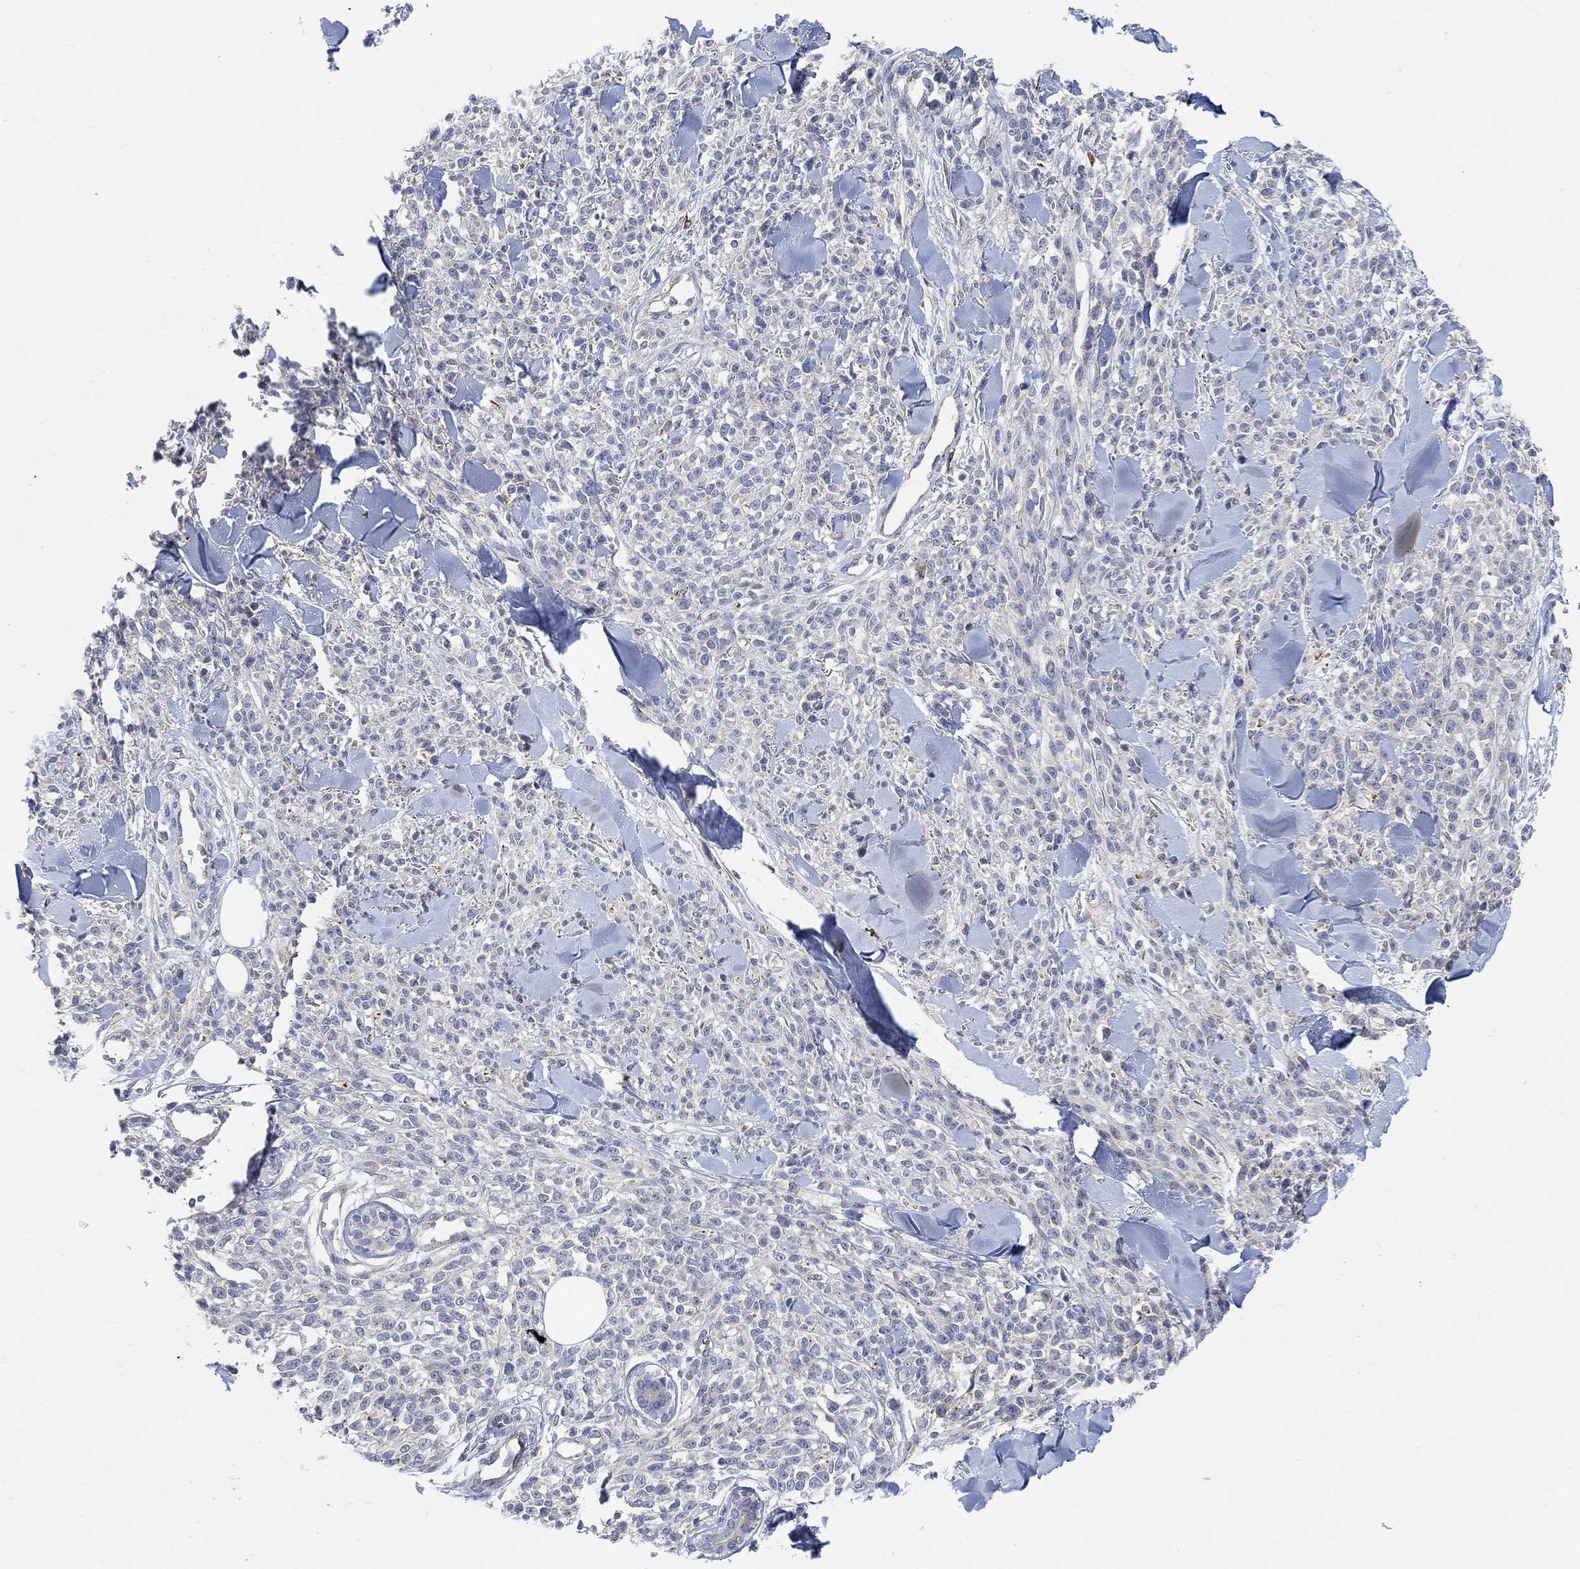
{"staining": {"intensity": "negative", "quantity": "none", "location": "none"}, "tissue": "melanoma", "cell_type": "Tumor cells", "image_type": "cancer", "snomed": [{"axis": "morphology", "description": "Malignant melanoma, NOS"}, {"axis": "topography", "description": "Skin"}, {"axis": "topography", "description": "Skin of trunk"}], "caption": "A high-resolution photomicrograph shows IHC staining of malignant melanoma, which exhibits no significant staining in tumor cells.", "gene": "HCRTR1", "patient": {"sex": "male", "age": 74}}